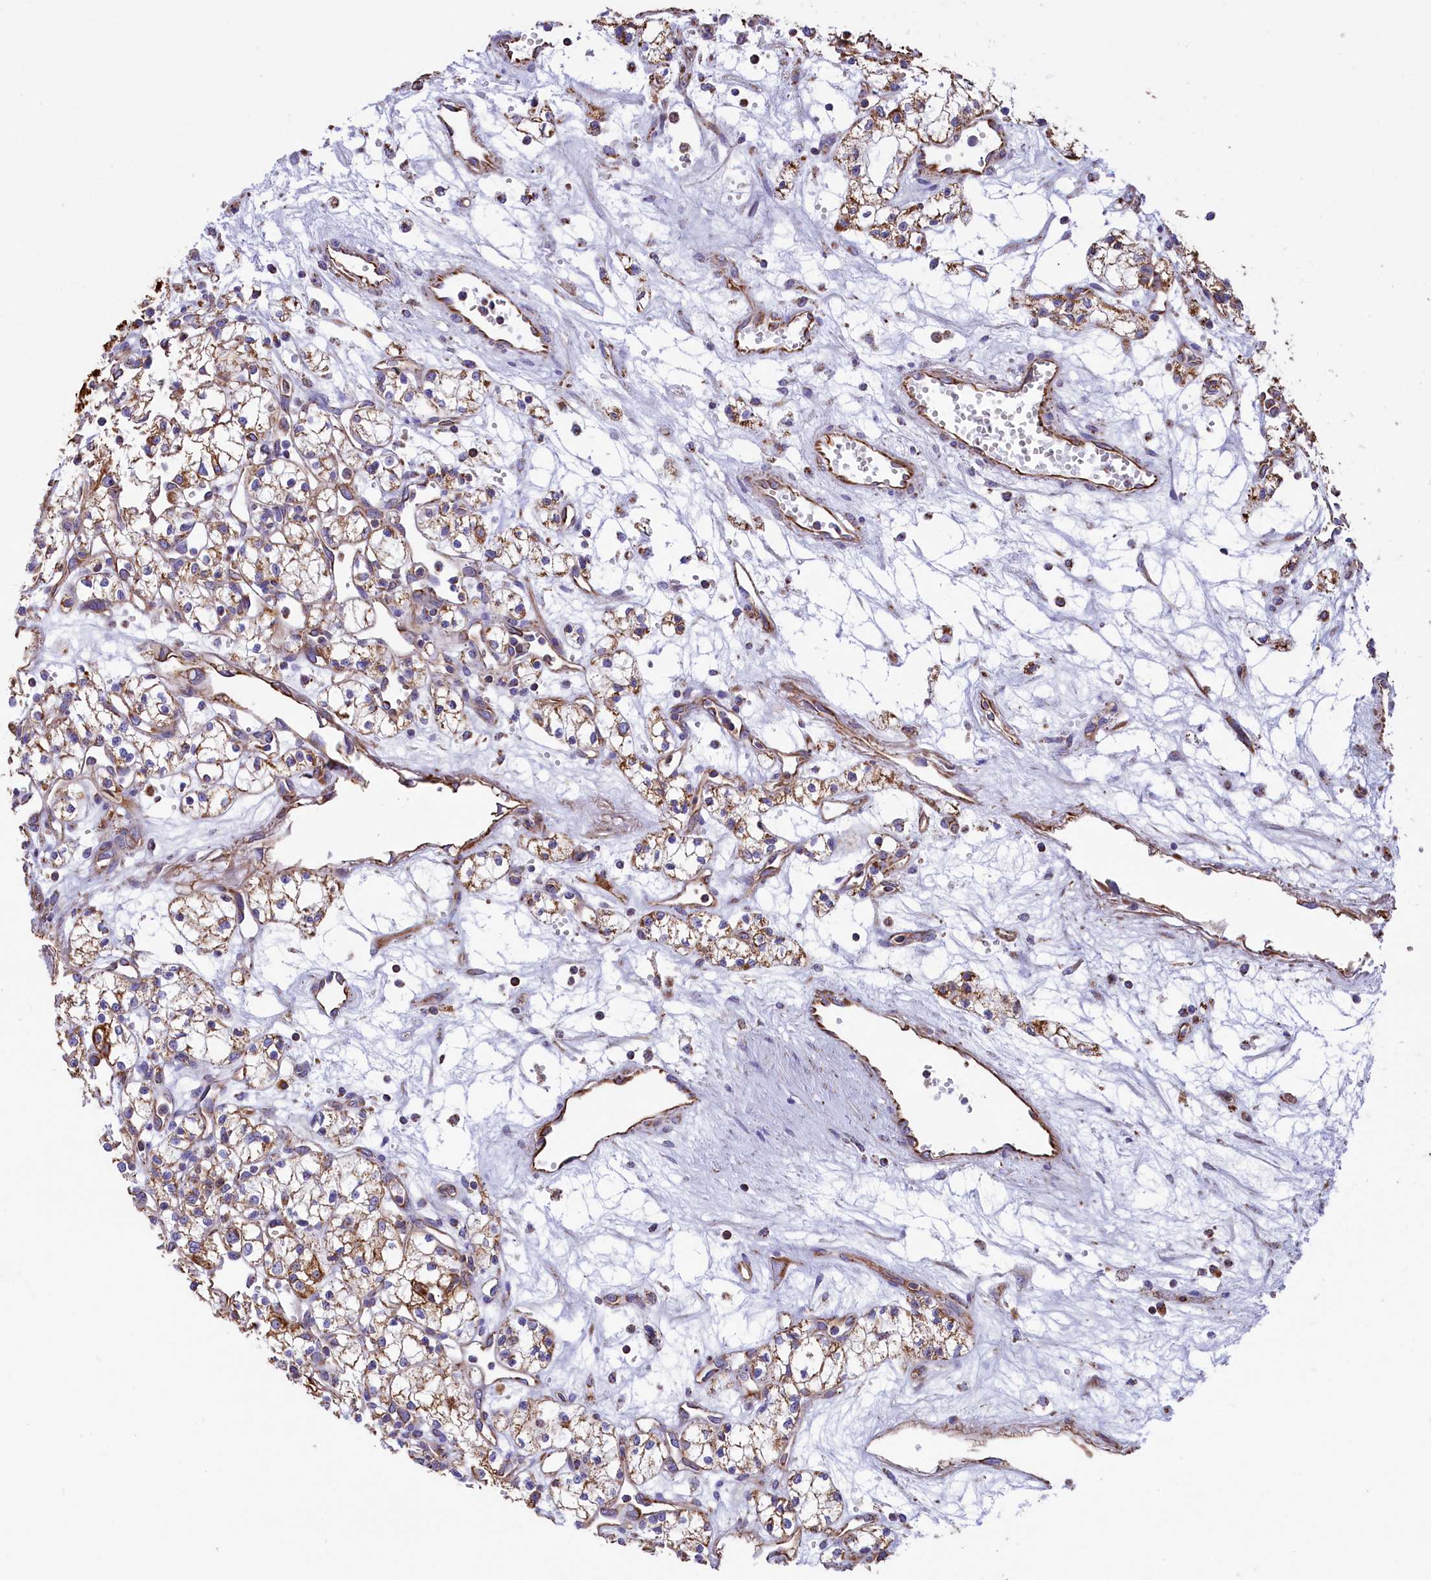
{"staining": {"intensity": "moderate", "quantity": "25%-75%", "location": "cytoplasmic/membranous"}, "tissue": "renal cancer", "cell_type": "Tumor cells", "image_type": "cancer", "snomed": [{"axis": "morphology", "description": "Adenocarcinoma, NOS"}, {"axis": "topography", "description": "Kidney"}], "caption": "Human renal cancer (adenocarcinoma) stained with a brown dye exhibits moderate cytoplasmic/membranous positive positivity in approximately 25%-75% of tumor cells.", "gene": "GATB", "patient": {"sex": "male", "age": 59}}